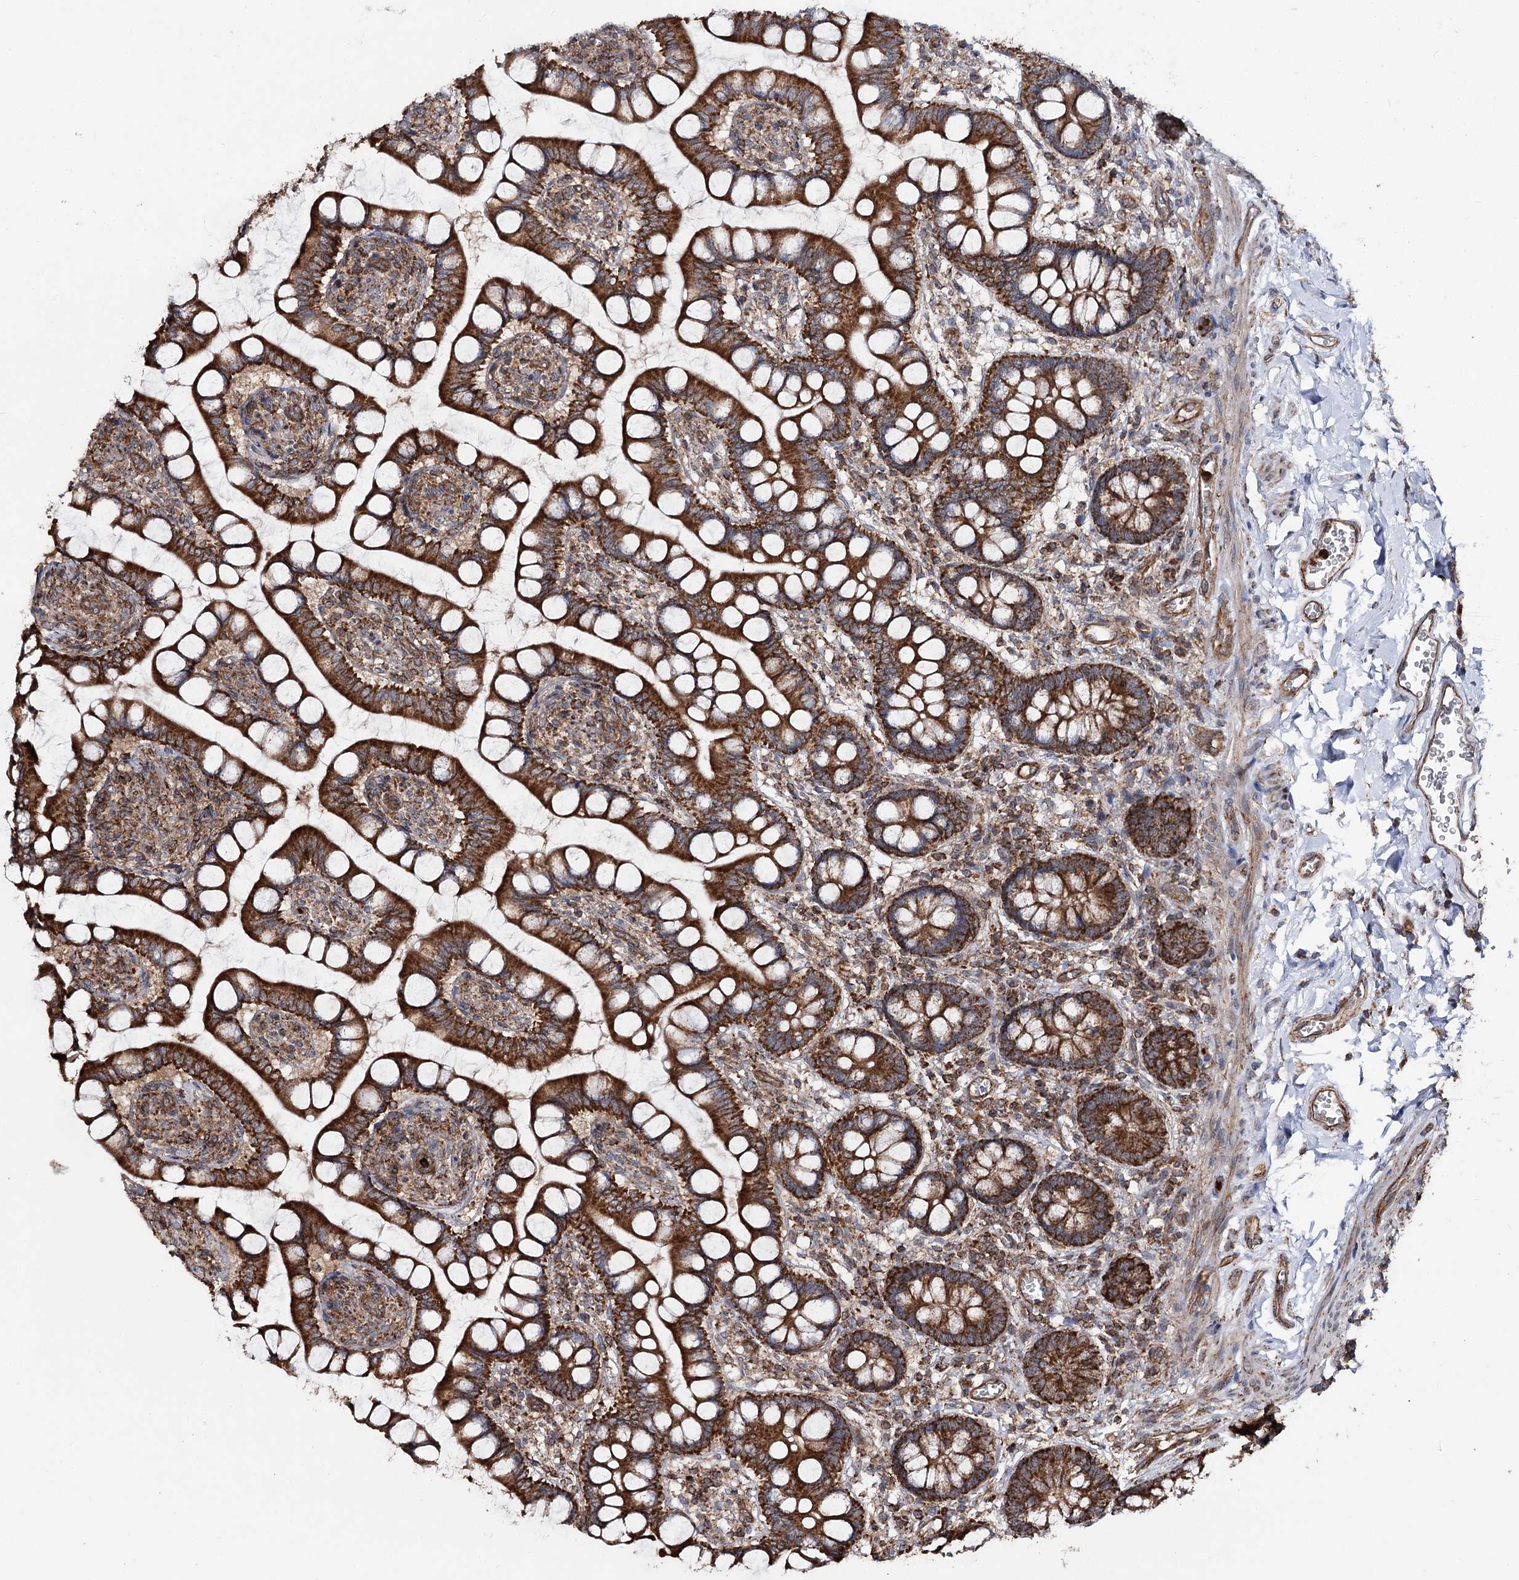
{"staining": {"intensity": "strong", "quantity": ">75%", "location": "cytoplasmic/membranous"}, "tissue": "small intestine", "cell_type": "Glandular cells", "image_type": "normal", "snomed": [{"axis": "morphology", "description": "Normal tissue, NOS"}, {"axis": "topography", "description": "Small intestine"}], "caption": "Protein staining of benign small intestine shows strong cytoplasmic/membranous positivity in about >75% of glandular cells.", "gene": "FGFR1OP2", "patient": {"sex": "male", "age": 52}}